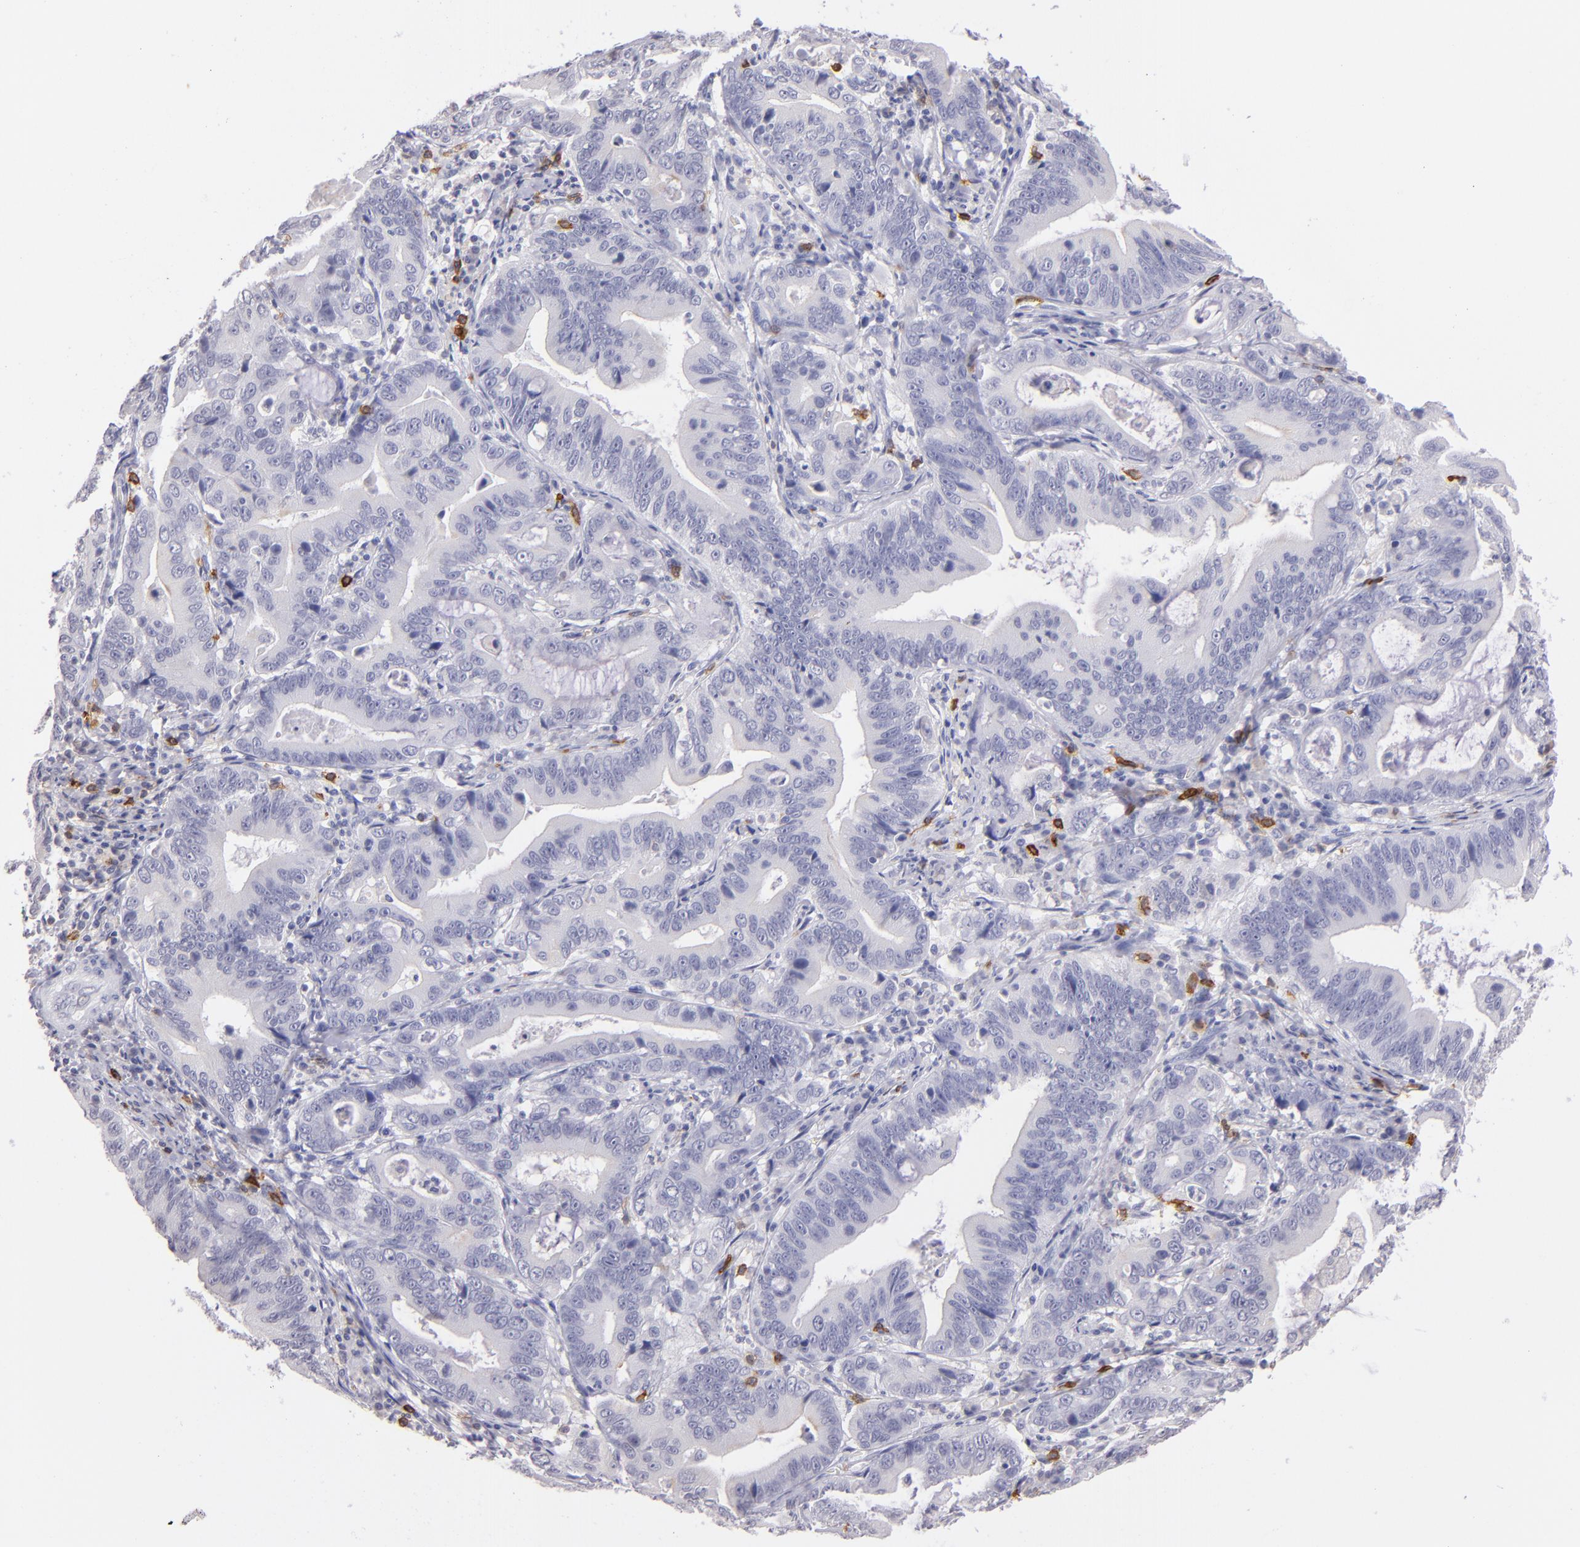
{"staining": {"intensity": "negative", "quantity": "none", "location": "none"}, "tissue": "stomach cancer", "cell_type": "Tumor cells", "image_type": "cancer", "snomed": [{"axis": "morphology", "description": "Adenocarcinoma, NOS"}, {"axis": "topography", "description": "Stomach, upper"}], "caption": "Stomach adenocarcinoma was stained to show a protein in brown. There is no significant staining in tumor cells.", "gene": "IL2RA", "patient": {"sex": "male", "age": 63}}